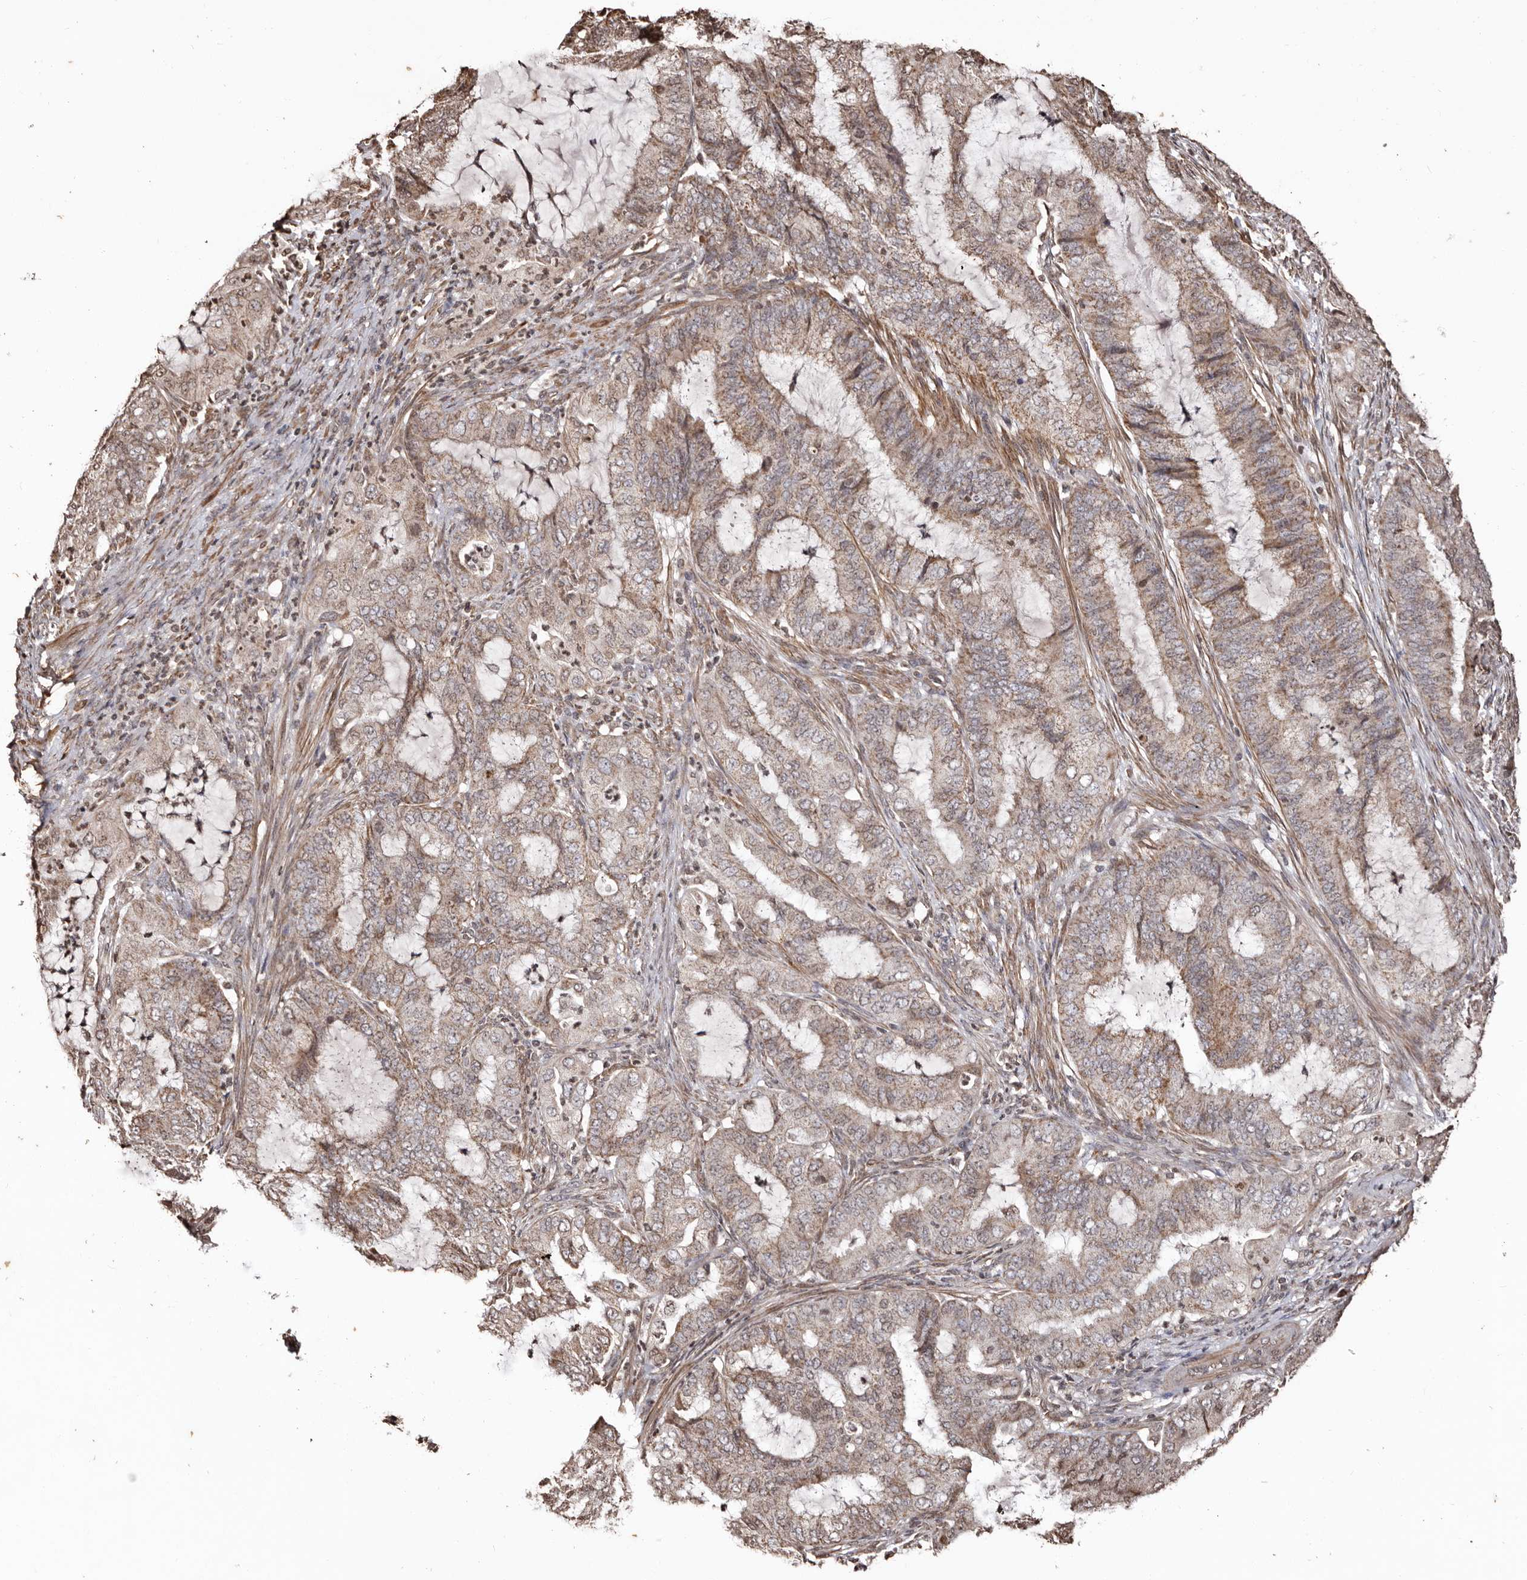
{"staining": {"intensity": "weak", "quantity": ">75%", "location": "cytoplasmic/membranous"}, "tissue": "endometrial cancer", "cell_type": "Tumor cells", "image_type": "cancer", "snomed": [{"axis": "morphology", "description": "Adenocarcinoma, NOS"}, {"axis": "topography", "description": "Endometrium"}], "caption": "The histopathology image exhibits immunohistochemical staining of endometrial cancer. There is weak cytoplasmic/membranous positivity is identified in about >75% of tumor cells.", "gene": "CCDC190", "patient": {"sex": "female", "age": 51}}